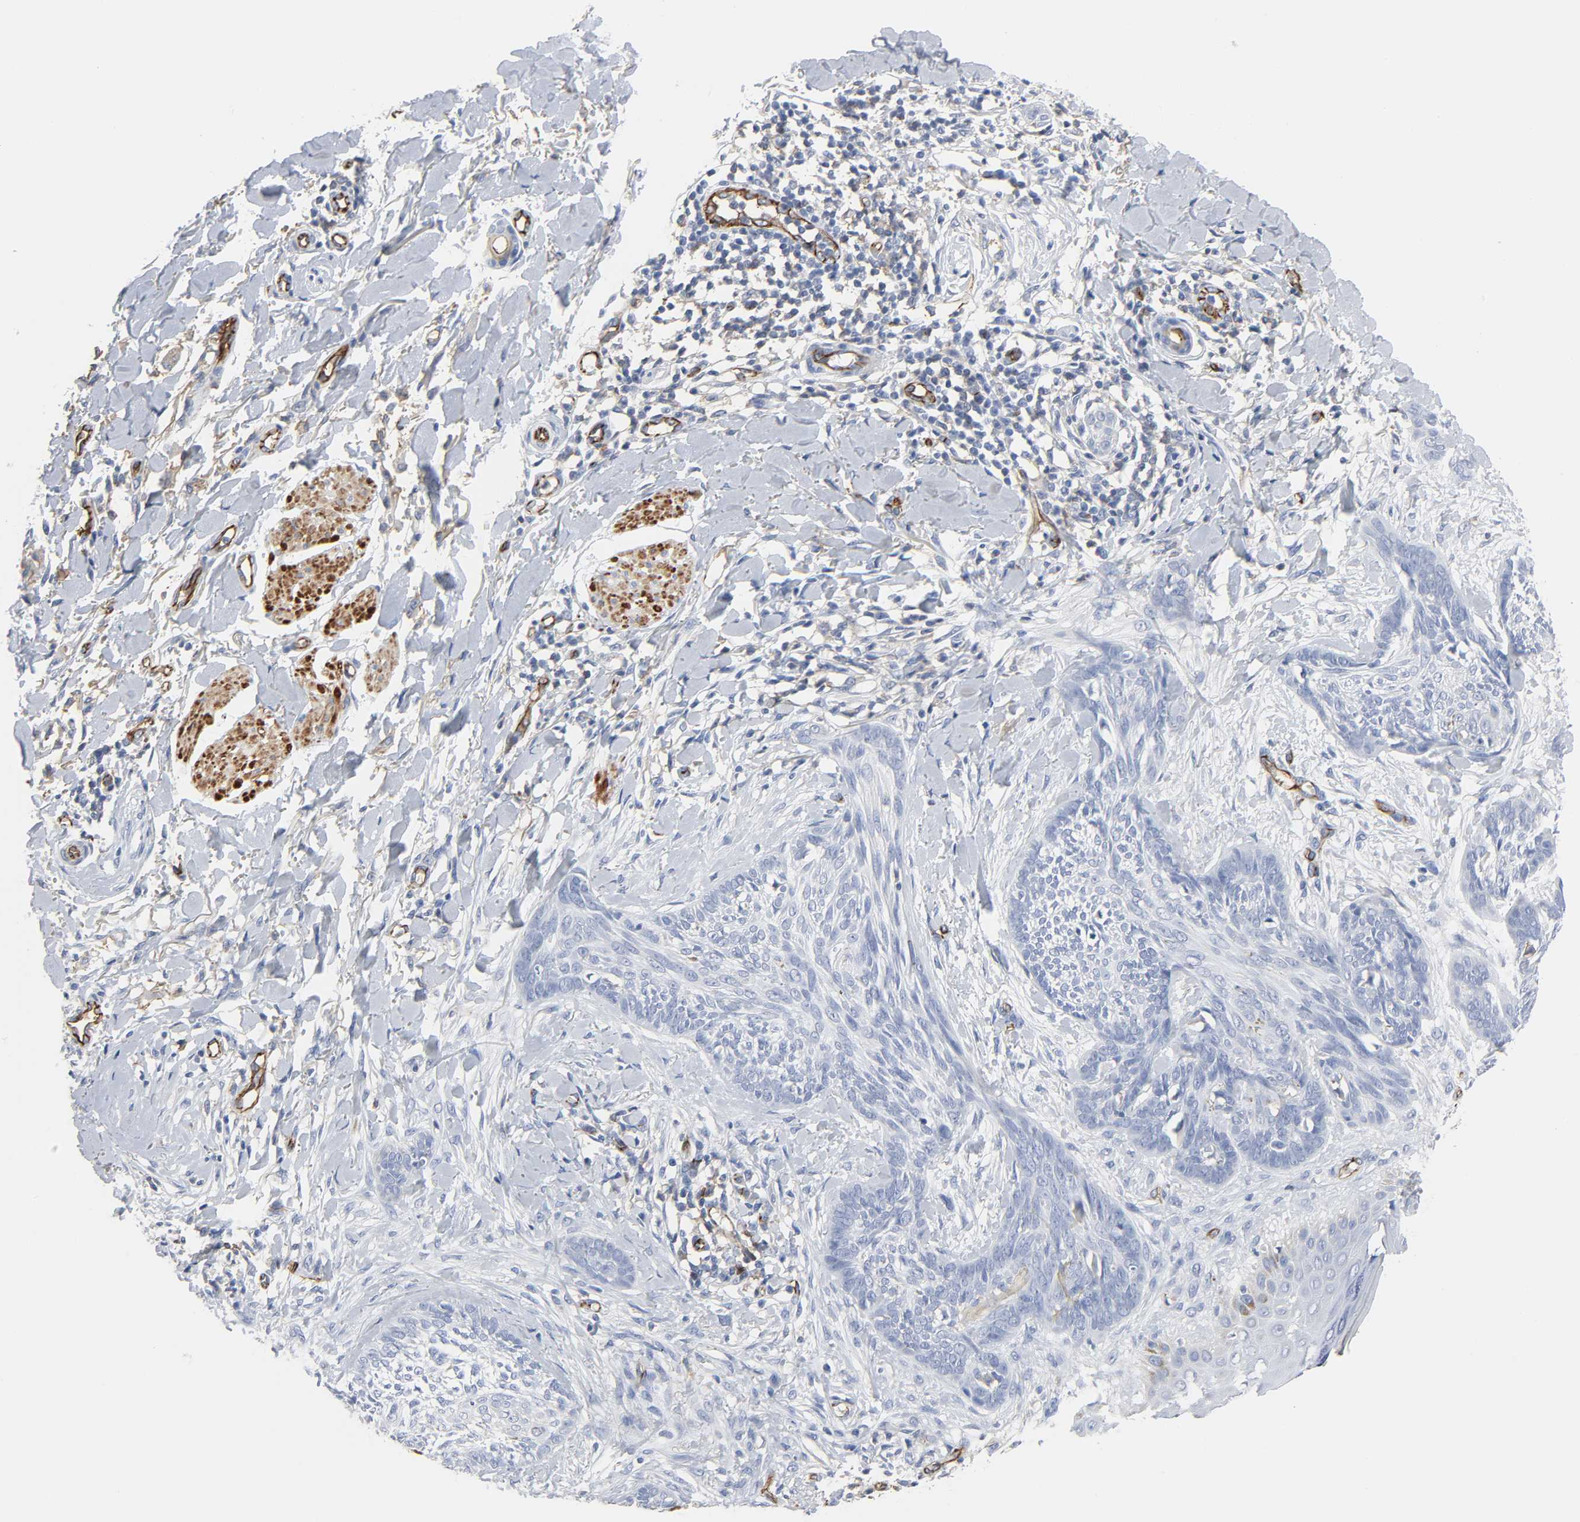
{"staining": {"intensity": "negative", "quantity": "none", "location": "none"}, "tissue": "skin cancer", "cell_type": "Tumor cells", "image_type": "cancer", "snomed": [{"axis": "morphology", "description": "Normal tissue, NOS"}, {"axis": "morphology", "description": "Basal cell carcinoma"}, {"axis": "topography", "description": "Skin"}], "caption": "Tumor cells show no significant positivity in skin cancer (basal cell carcinoma). (Brightfield microscopy of DAB immunohistochemistry at high magnification).", "gene": "PECAM1", "patient": {"sex": "male", "age": 71}}